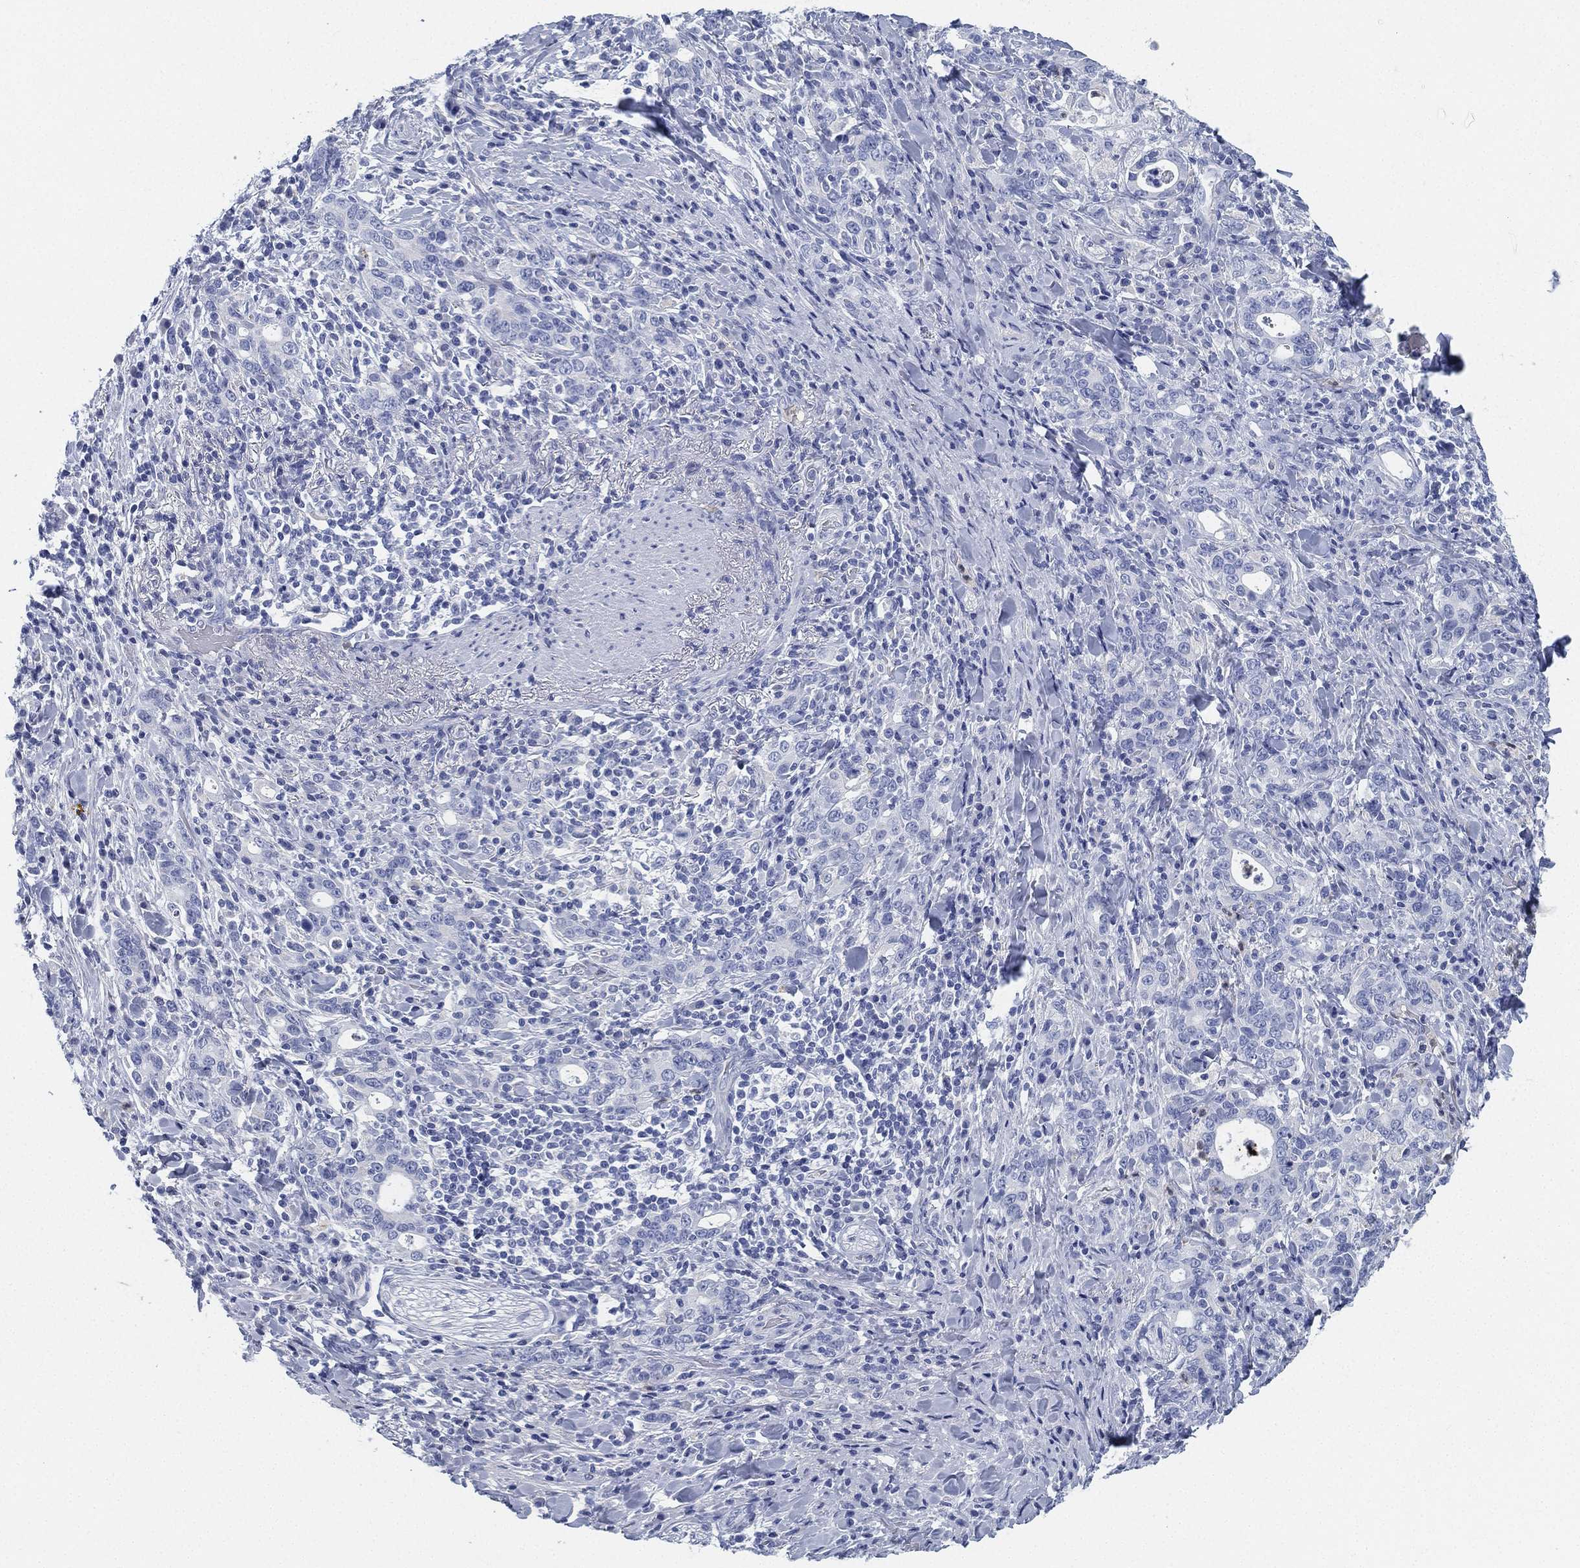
{"staining": {"intensity": "negative", "quantity": "none", "location": "none"}, "tissue": "stomach cancer", "cell_type": "Tumor cells", "image_type": "cancer", "snomed": [{"axis": "morphology", "description": "Adenocarcinoma, NOS"}, {"axis": "topography", "description": "Stomach"}], "caption": "High power microscopy micrograph of an IHC photomicrograph of stomach cancer, revealing no significant staining in tumor cells.", "gene": "DEFB121", "patient": {"sex": "male", "age": 79}}